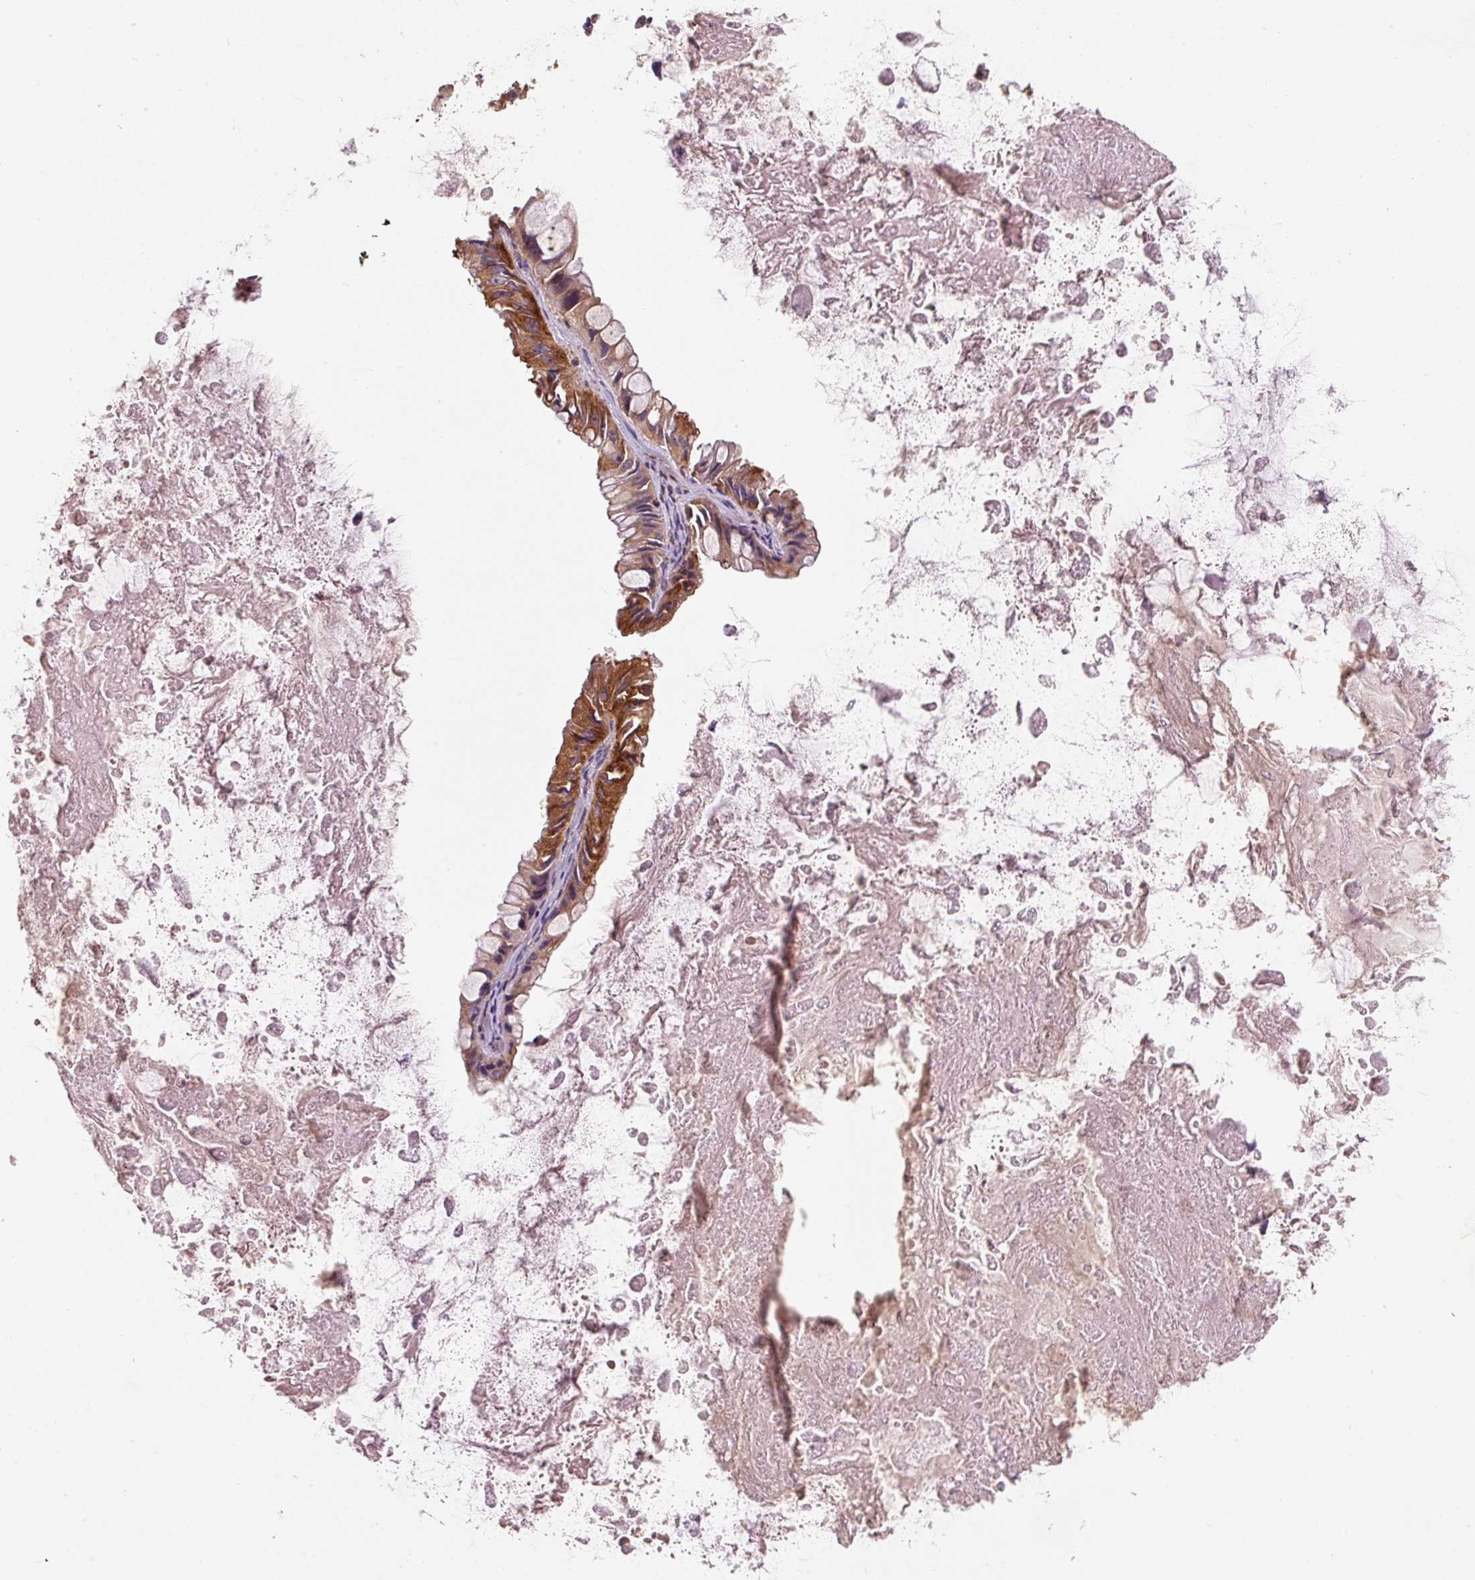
{"staining": {"intensity": "moderate", "quantity": ">75%", "location": "cytoplasmic/membranous"}, "tissue": "ovarian cancer", "cell_type": "Tumor cells", "image_type": "cancer", "snomed": [{"axis": "morphology", "description": "Cystadenocarcinoma, mucinous, NOS"}, {"axis": "topography", "description": "Ovary"}], "caption": "Ovarian cancer stained with a brown dye displays moderate cytoplasmic/membranous positive expression in approximately >75% of tumor cells.", "gene": "EIF2S2", "patient": {"sex": "female", "age": 61}}